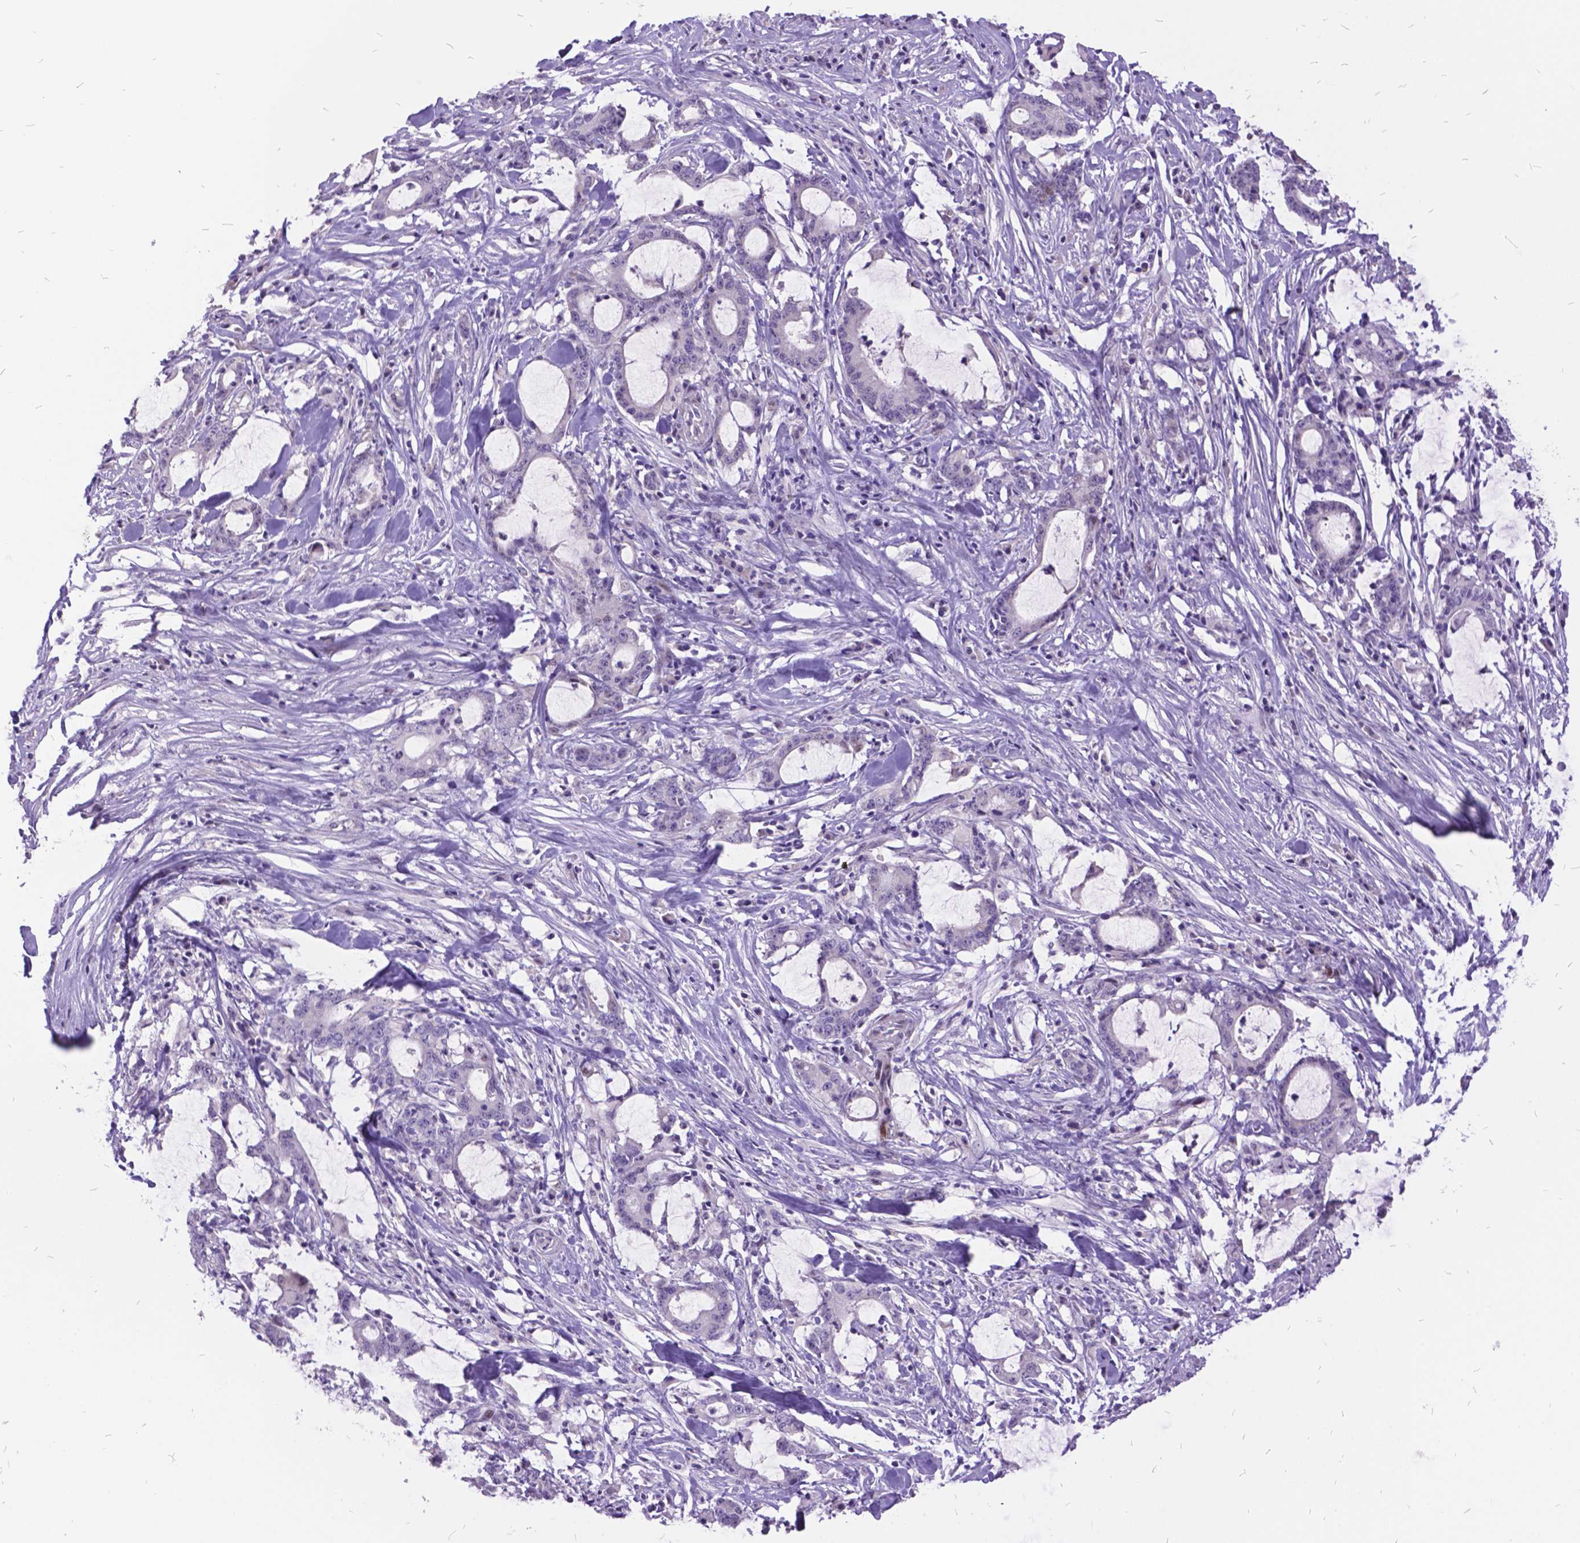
{"staining": {"intensity": "negative", "quantity": "none", "location": "none"}, "tissue": "stomach cancer", "cell_type": "Tumor cells", "image_type": "cancer", "snomed": [{"axis": "morphology", "description": "Adenocarcinoma, NOS"}, {"axis": "topography", "description": "Stomach, upper"}], "caption": "This micrograph is of stomach cancer stained with IHC to label a protein in brown with the nuclei are counter-stained blue. There is no positivity in tumor cells.", "gene": "ITGB6", "patient": {"sex": "male", "age": 68}}